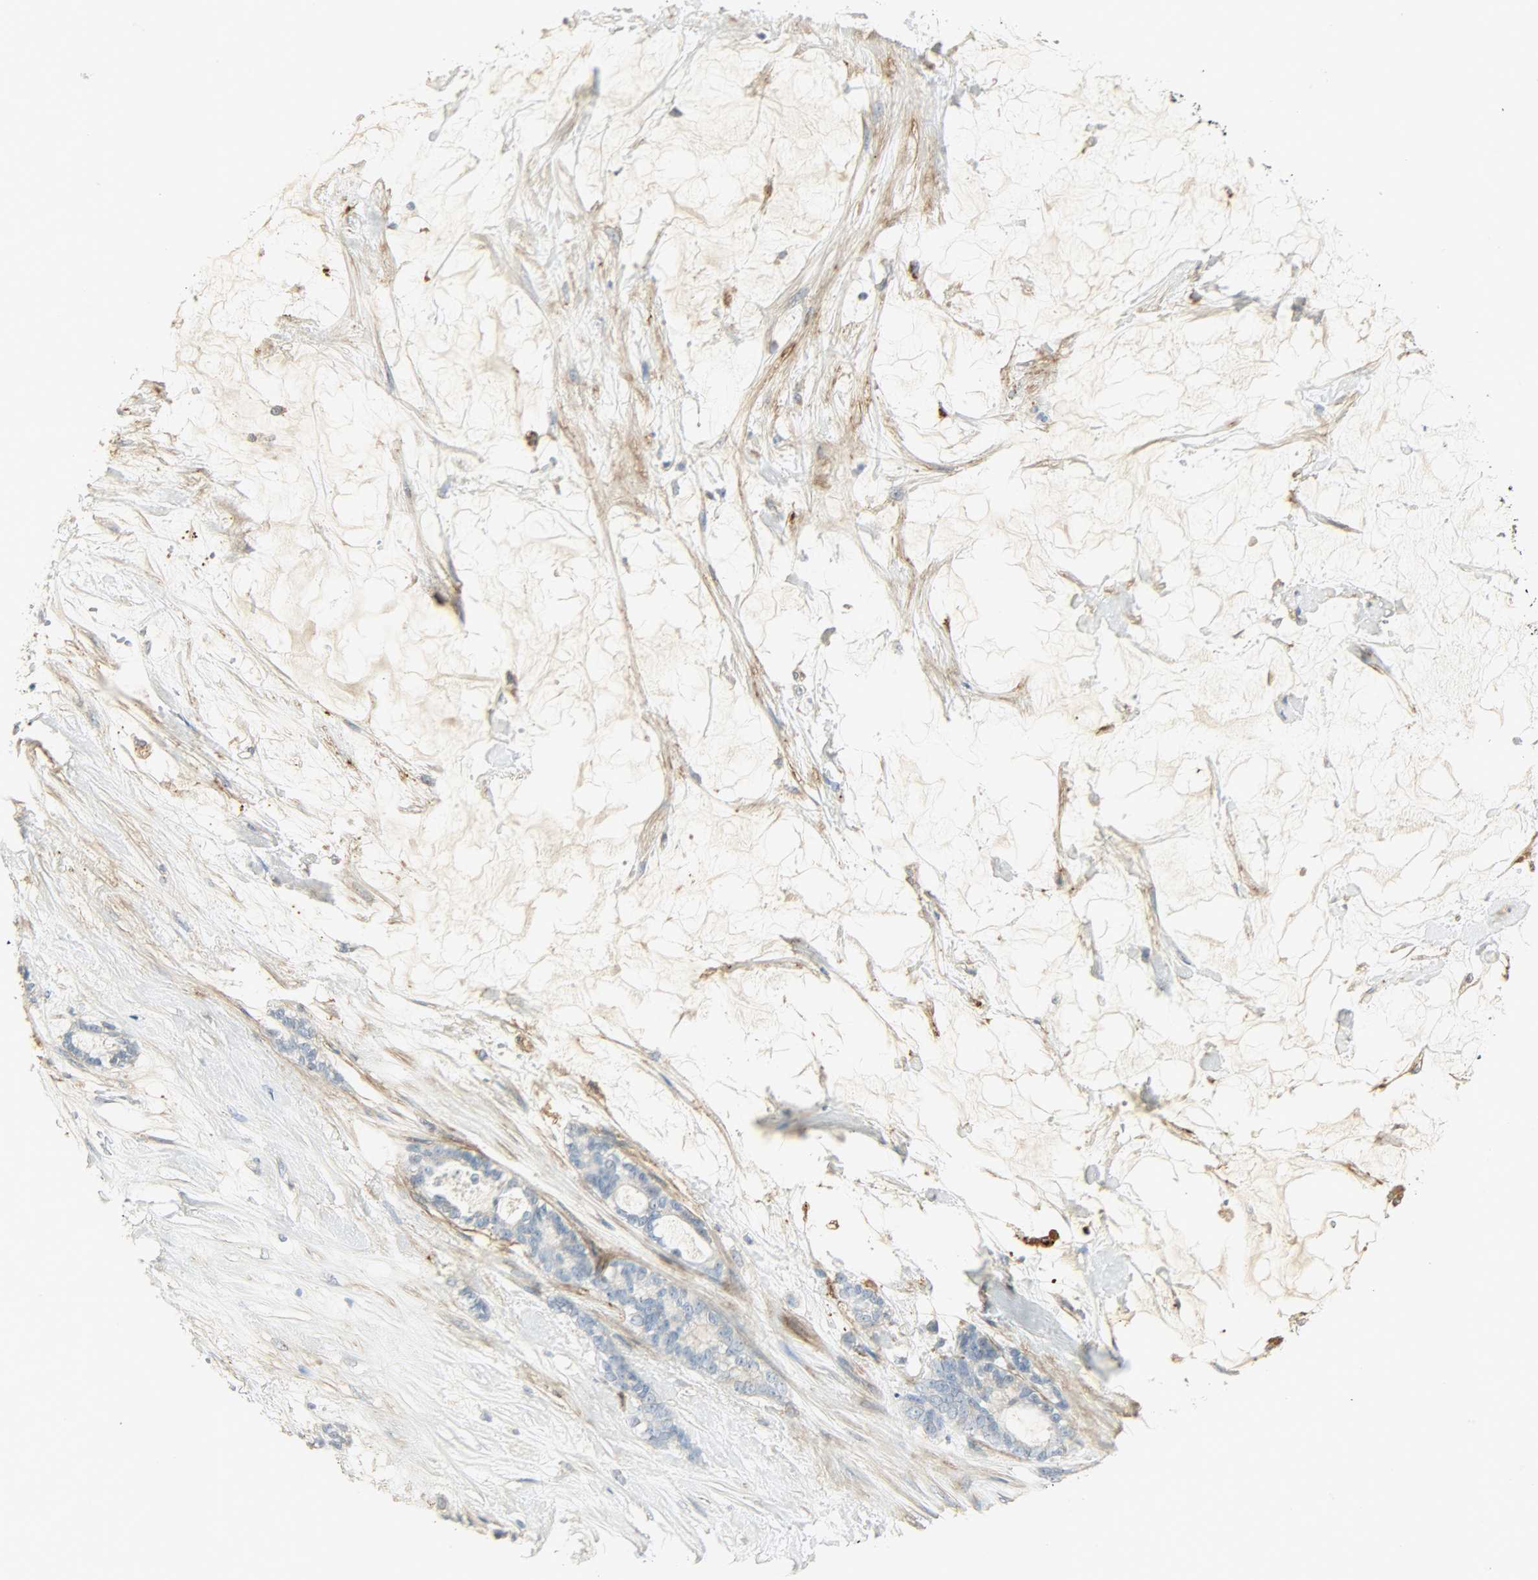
{"staining": {"intensity": "negative", "quantity": "none", "location": "none"}, "tissue": "pancreatic cancer", "cell_type": "Tumor cells", "image_type": "cancer", "snomed": [{"axis": "morphology", "description": "Adenocarcinoma, NOS"}, {"axis": "topography", "description": "Pancreas"}], "caption": "DAB immunohistochemical staining of pancreatic cancer (adenocarcinoma) displays no significant expression in tumor cells. The staining was performed using DAB to visualize the protein expression in brown, while the nuclei were stained in blue with hematoxylin (Magnification: 20x).", "gene": "ENPEP", "patient": {"sex": "female", "age": 73}}